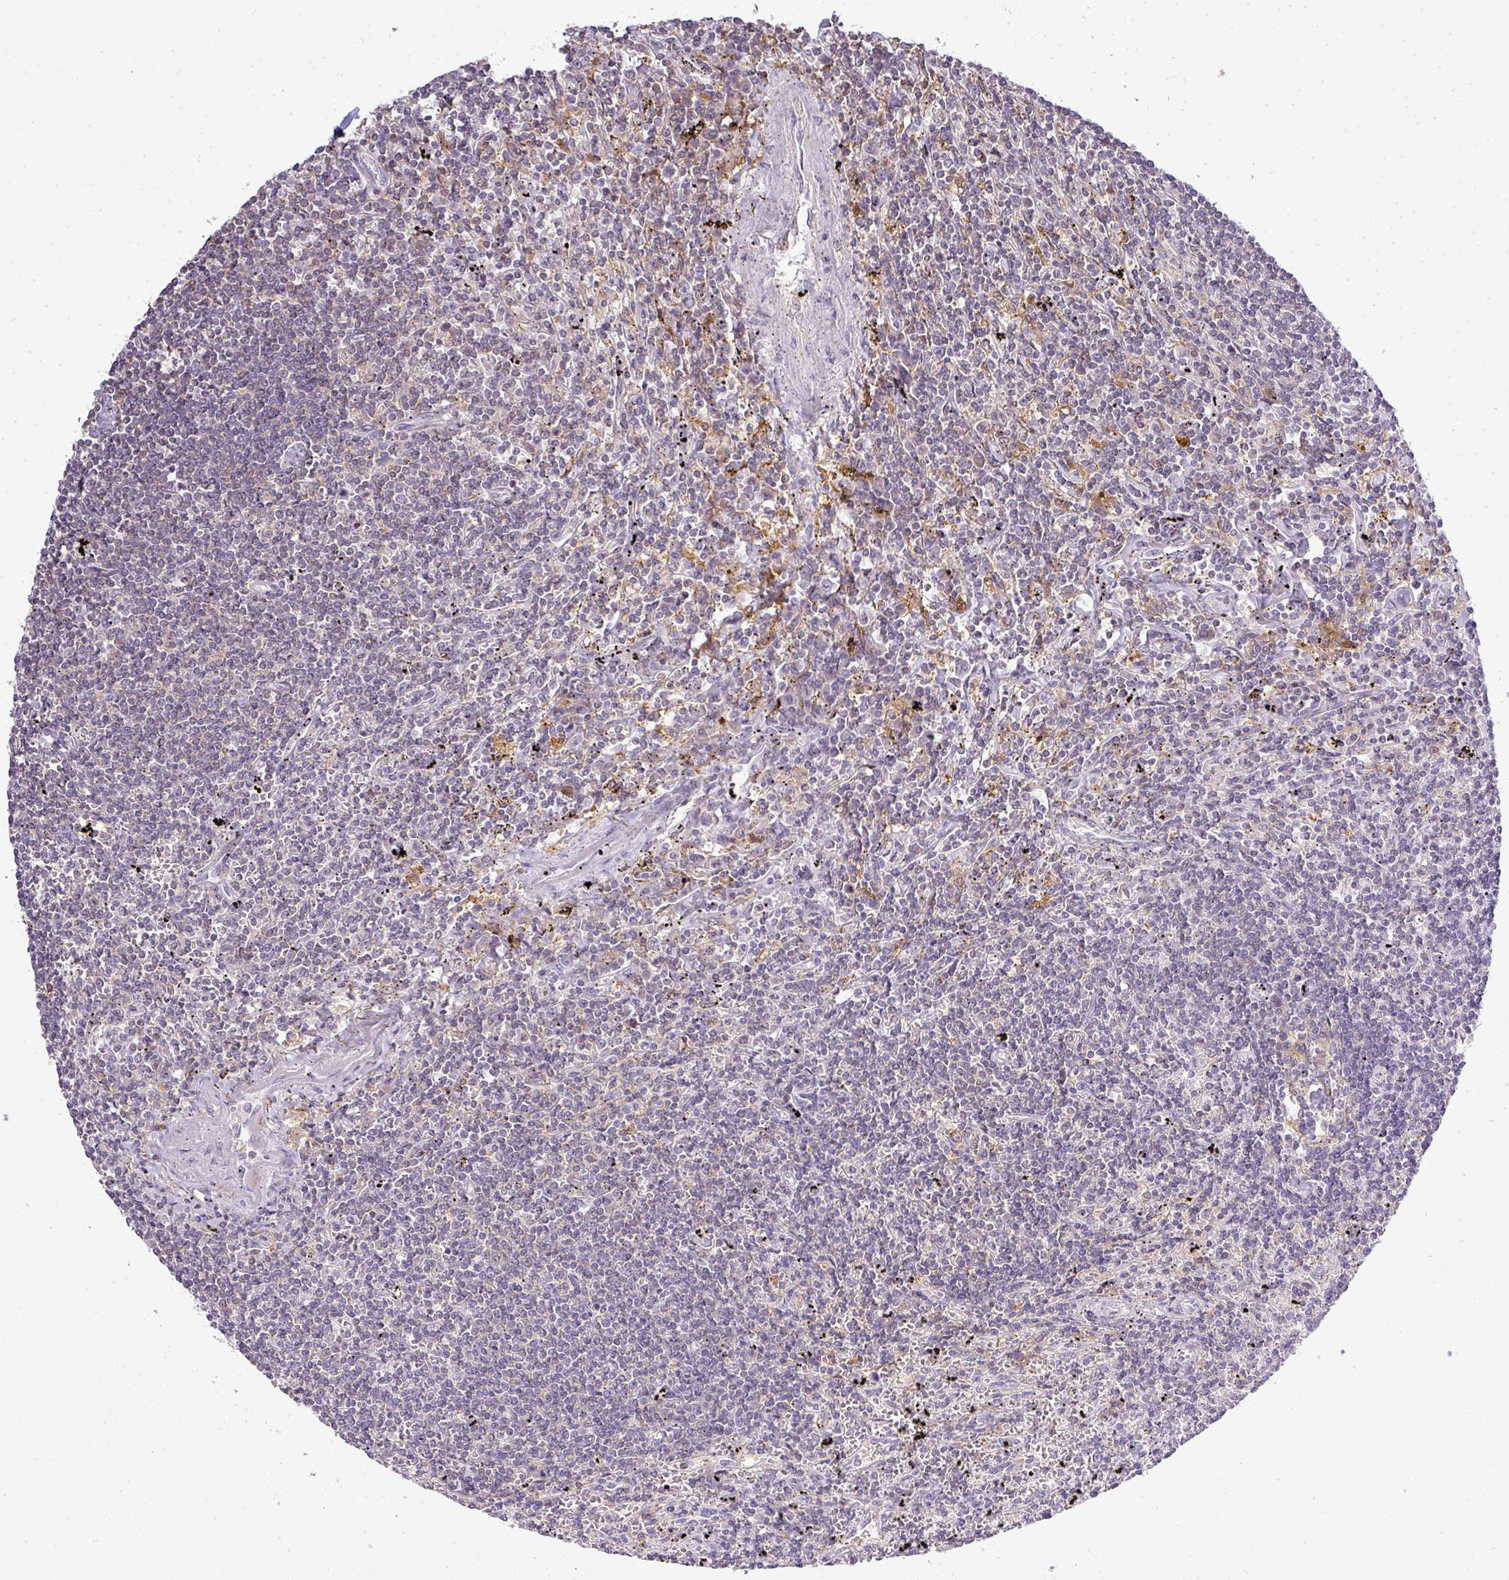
{"staining": {"intensity": "negative", "quantity": "none", "location": "none"}, "tissue": "lymphoma", "cell_type": "Tumor cells", "image_type": "cancer", "snomed": [{"axis": "morphology", "description": "Malignant lymphoma, non-Hodgkin's type, Low grade"}, {"axis": "topography", "description": "Spleen"}], "caption": "Protein analysis of malignant lymphoma, non-Hodgkin's type (low-grade) demonstrates no significant staining in tumor cells.", "gene": "STAT5A", "patient": {"sex": "male", "age": 76}}